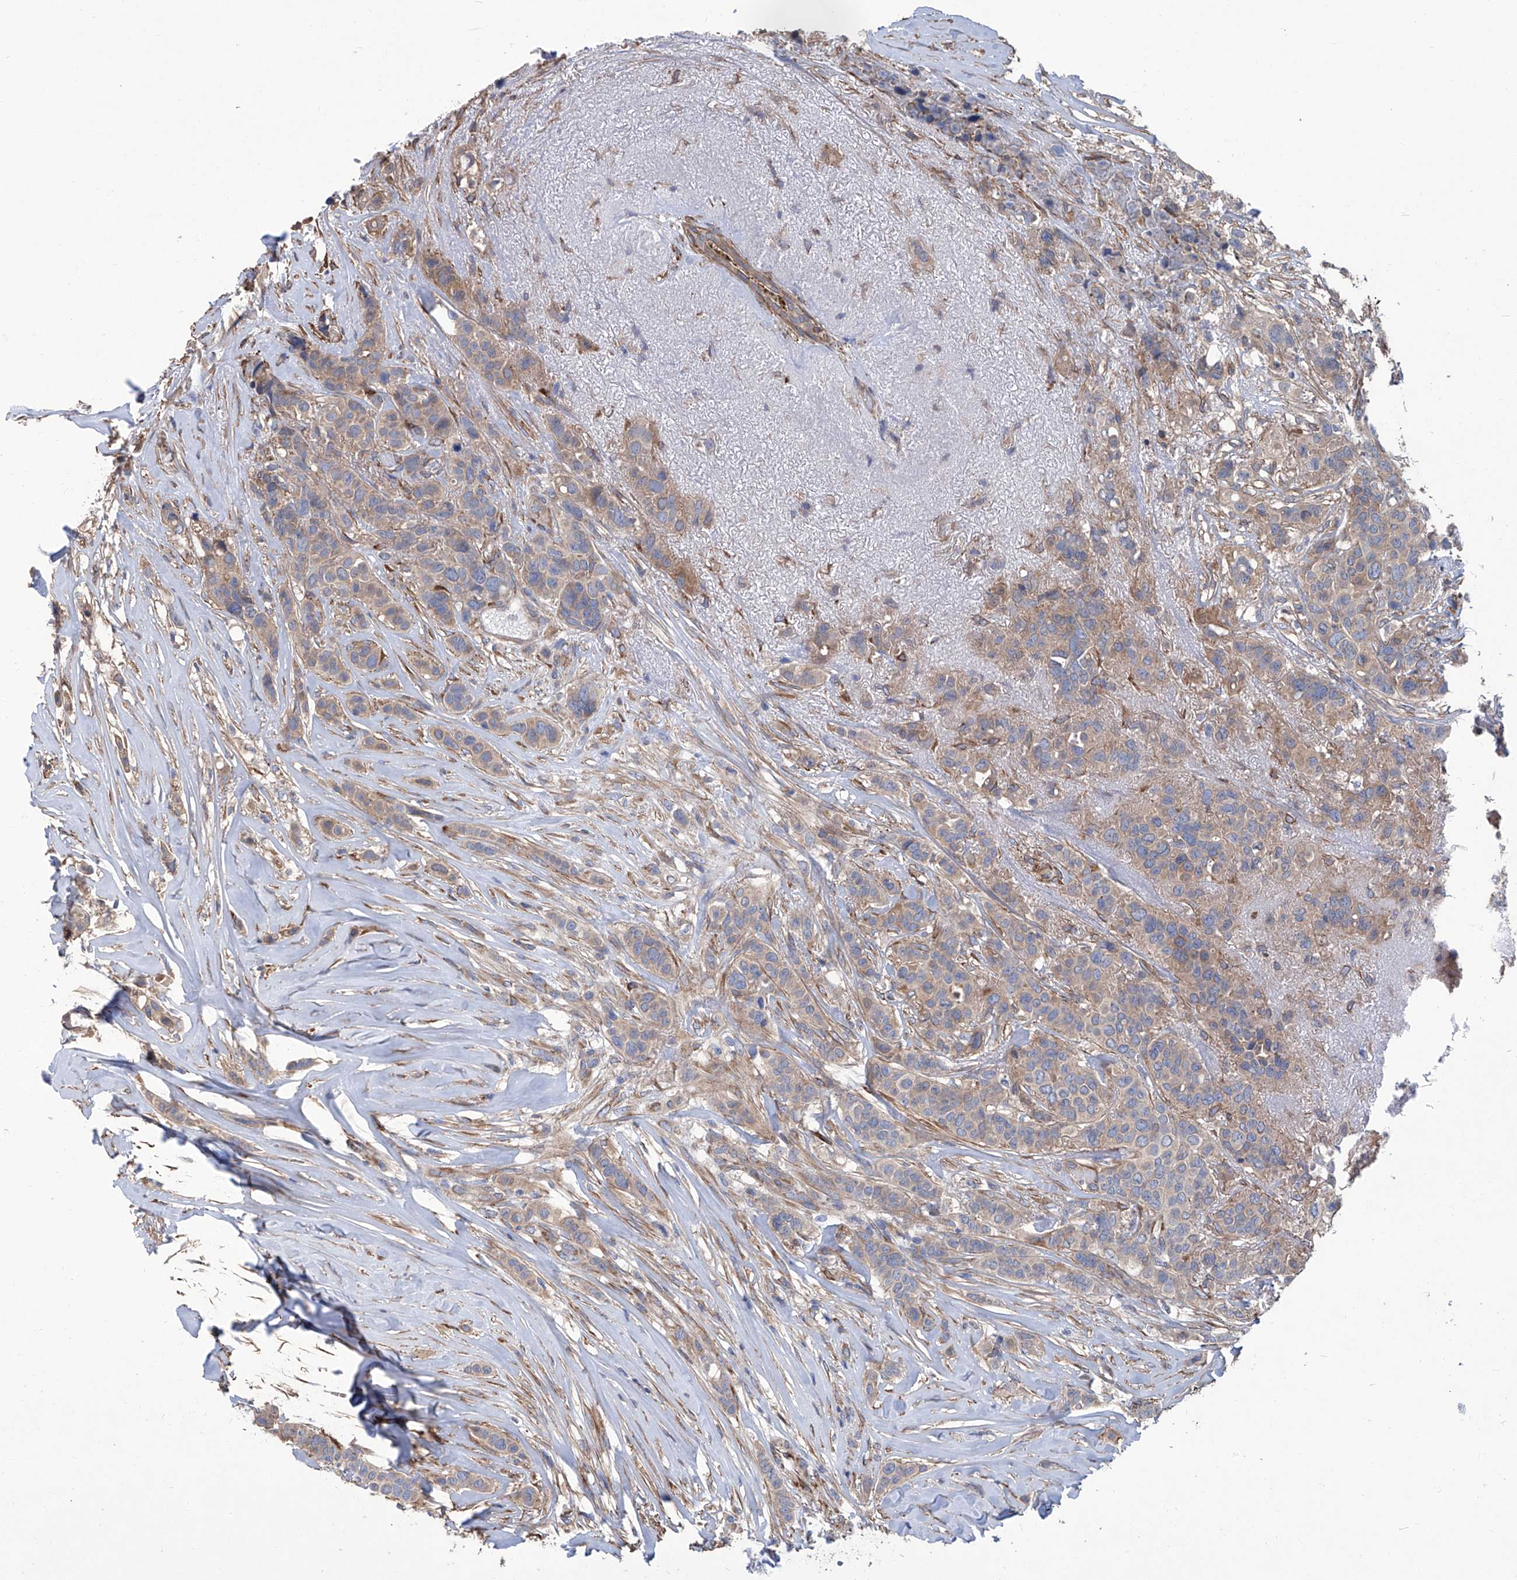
{"staining": {"intensity": "weak", "quantity": ">75%", "location": "cytoplasmic/membranous"}, "tissue": "breast cancer", "cell_type": "Tumor cells", "image_type": "cancer", "snomed": [{"axis": "morphology", "description": "Lobular carcinoma"}, {"axis": "topography", "description": "Breast"}], "caption": "Approximately >75% of tumor cells in lobular carcinoma (breast) show weak cytoplasmic/membranous protein positivity as visualized by brown immunohistochemical staining.", "gene": "SMS", "patient": {"sex": "female", "age": 51}}